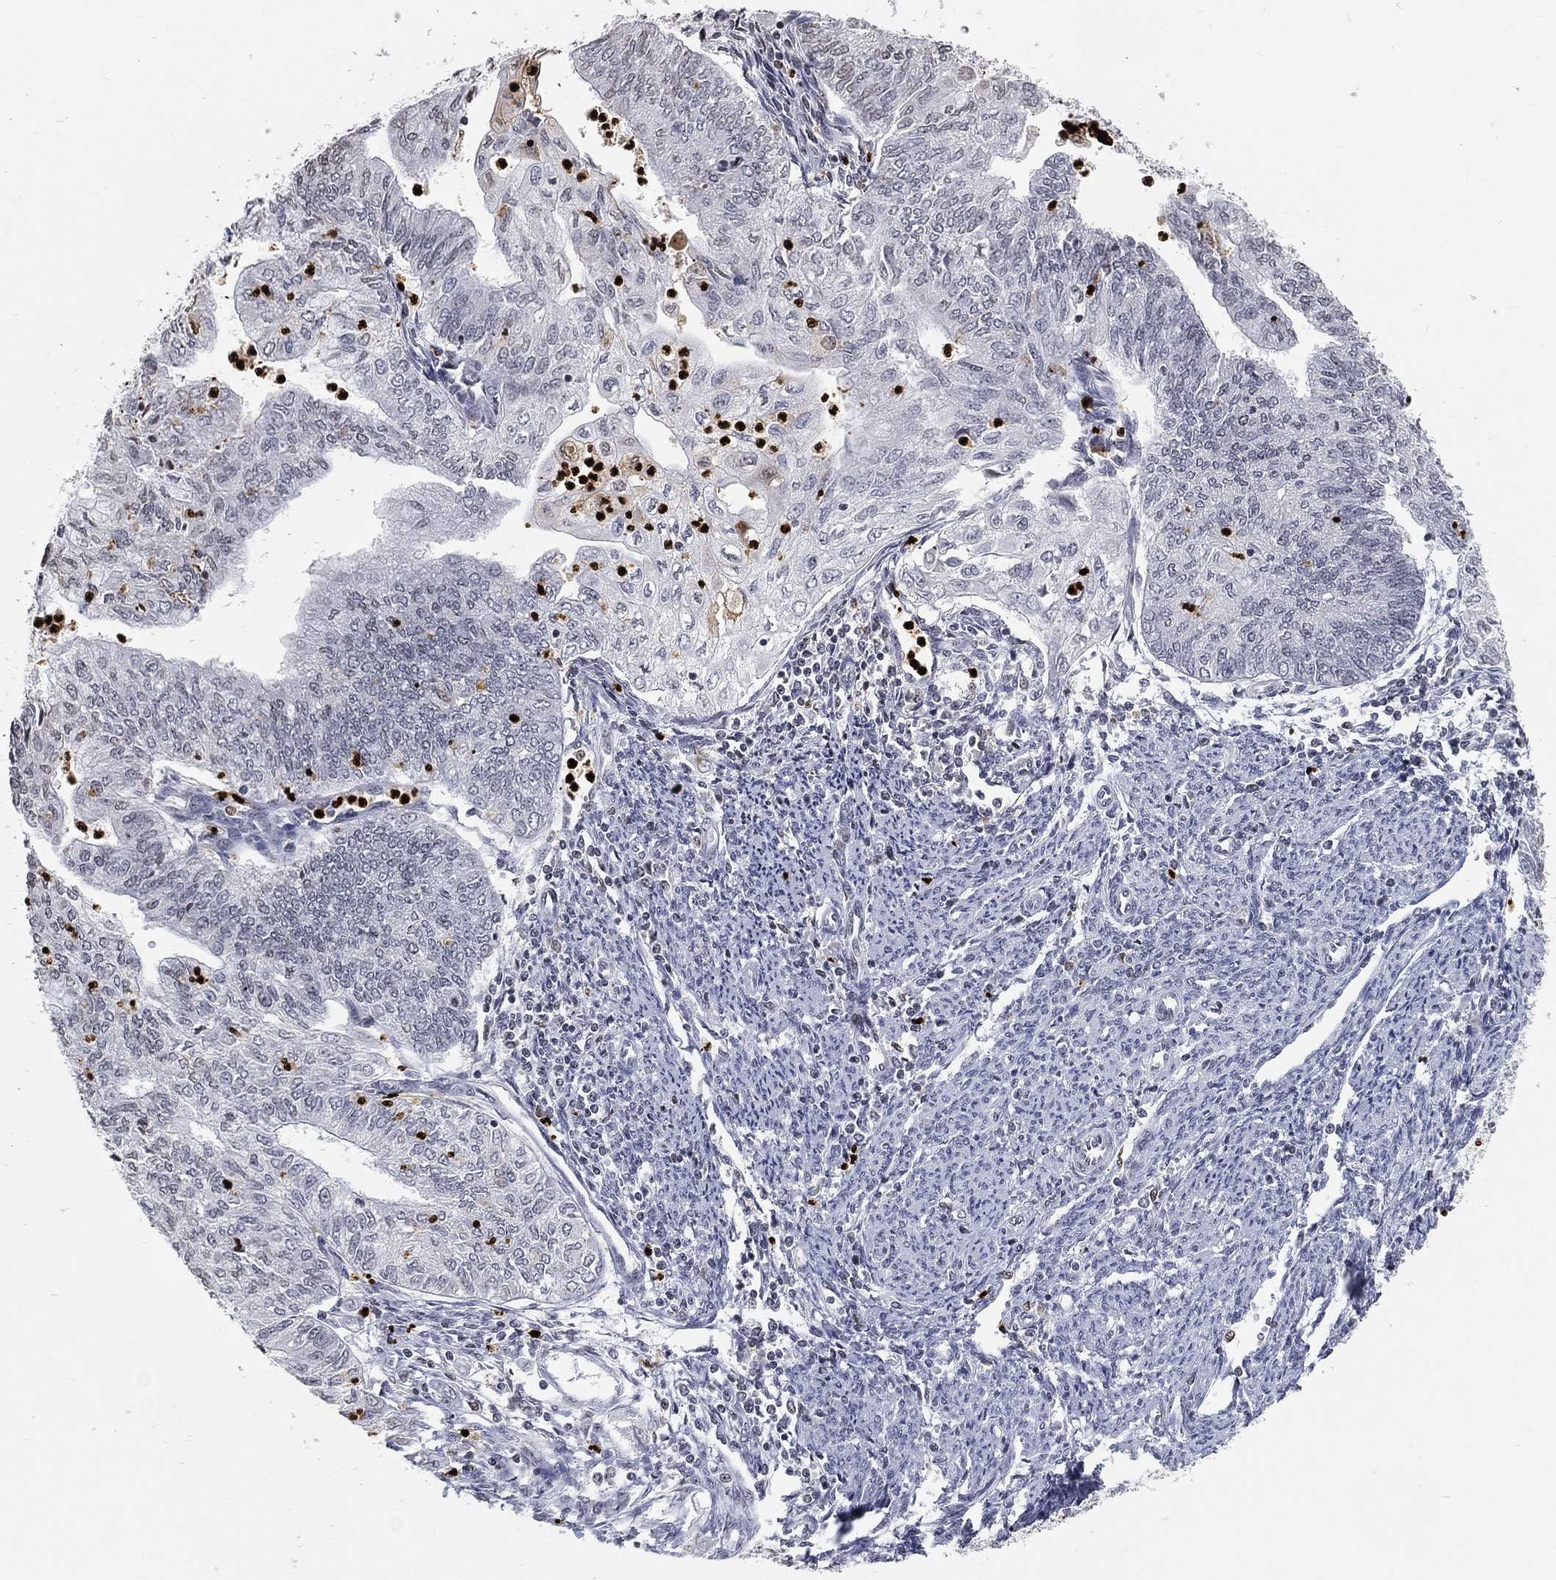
{"staining": {"intensity": "negative", "quantity": "none", "location": "none"}, "tissue": "endometrial cancer", "cell_type": "Tumor cells", "image_type": "cancer", "snomed": [{"axis": "morphology", "description": "Adenocarcinoma, NOS"}, {"axis": "topography", "description": "Endometrium"}], "caption": "IHC histopathology image of human endometrial cancer (adenocarcinoma) stained for a protein (brown), which exhibits no staining in tumor cells.", "gene": "ARG1", "patient": {"sex": "female", "age": 59}}